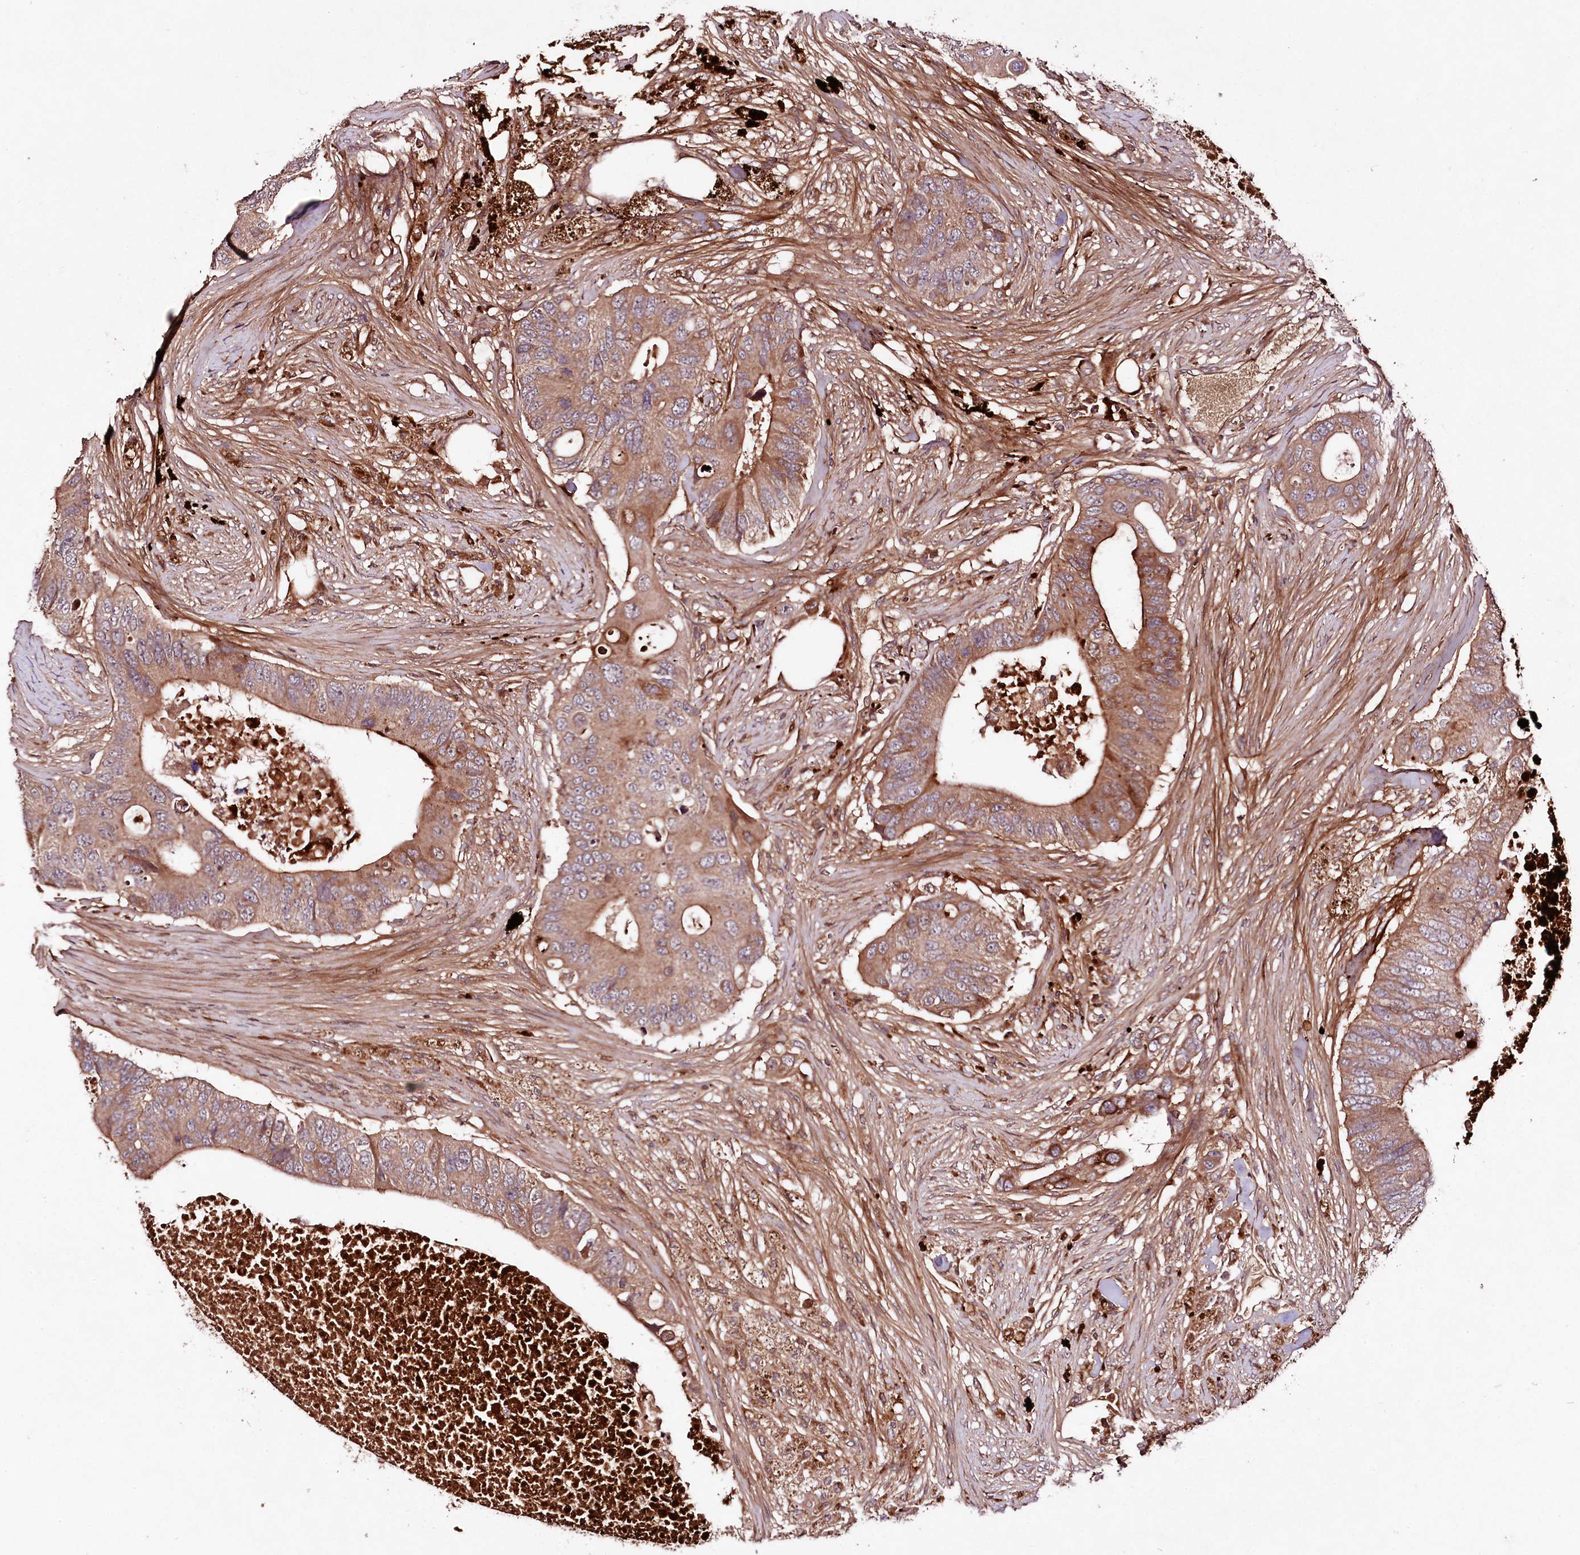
{"staining": {"intensity": "moderate", "quantity": ">75%", "location": "cytoplasmic/membranous"}, "tissue": "colorectal cancer", "cell_type": "Tumor cells", "image_type": "cancer", "snomed": [{"axis": "morphology", "description": "Adenocarcinoma, NOS"}, {"axis": "topography", "description": "Colon"}], "caption": "Tumor cells display moderate cytoplasmic/membranous positivity in approximately >75% of cells in colorectal cancer.", "gene": "TNPO3", "patient": {"sex": "male", "age": 71}}